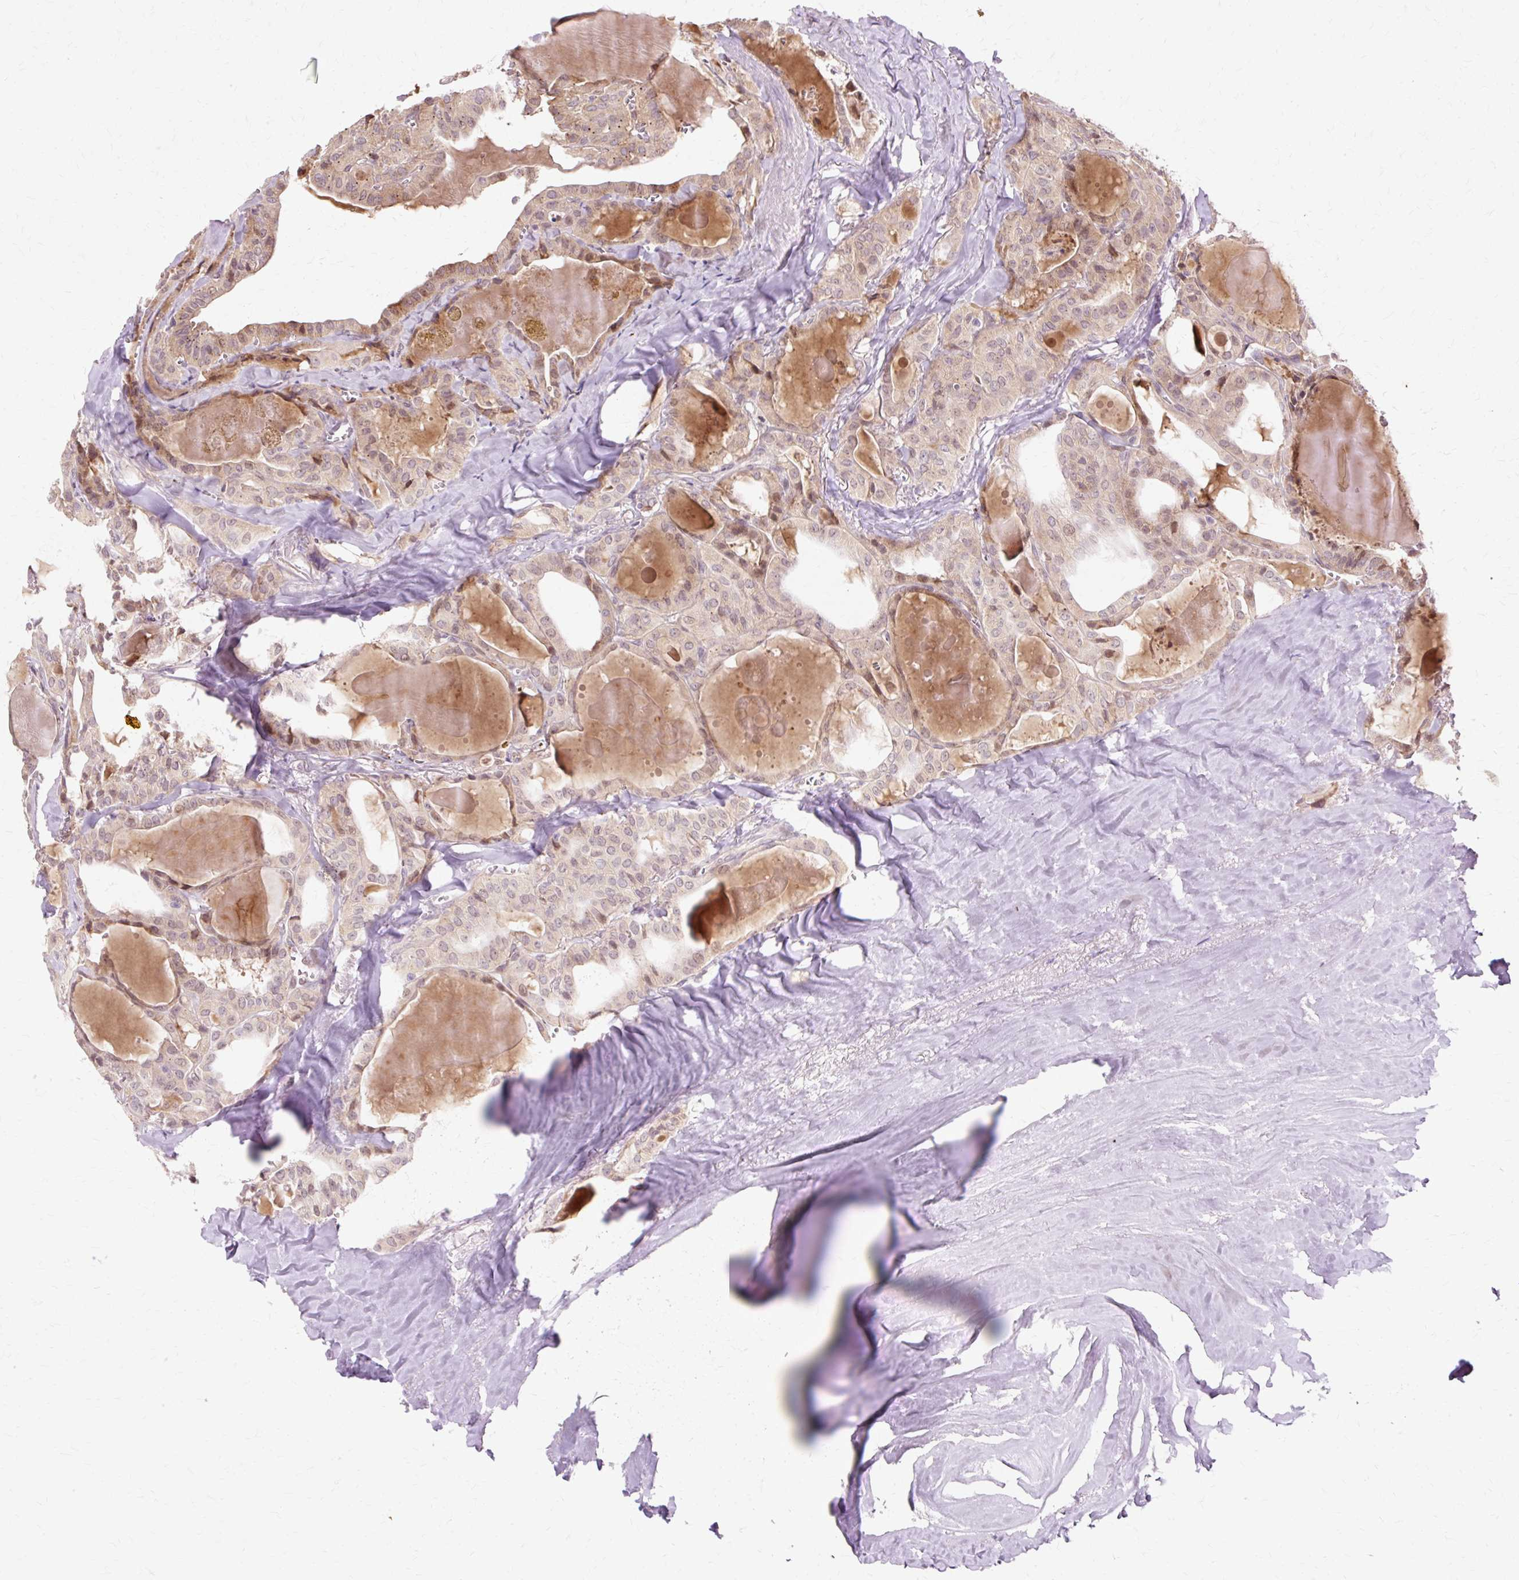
{"staining": {"intensity": "weak", "quantity": "25%-75%", "location": "cytoplasmic/membranous,nuclear"}, "tissue": "thyroid cancer", "cell_type": "Tumor cells", "image_type": "cancer", "snomed": [{"axis": "morphology", "description": "Papillary adenocarcinoma, NOS"}, {"axis": "topography", "description": "Thyroid gland"}], "caption": "Thyroid cancer tissue shows weak cytoplasmic/membranous and nuclear positivity in about 25%-75% of tumor cells", "gene": "GEMIN2", "patient": {"sex": "male", "age": 52}}